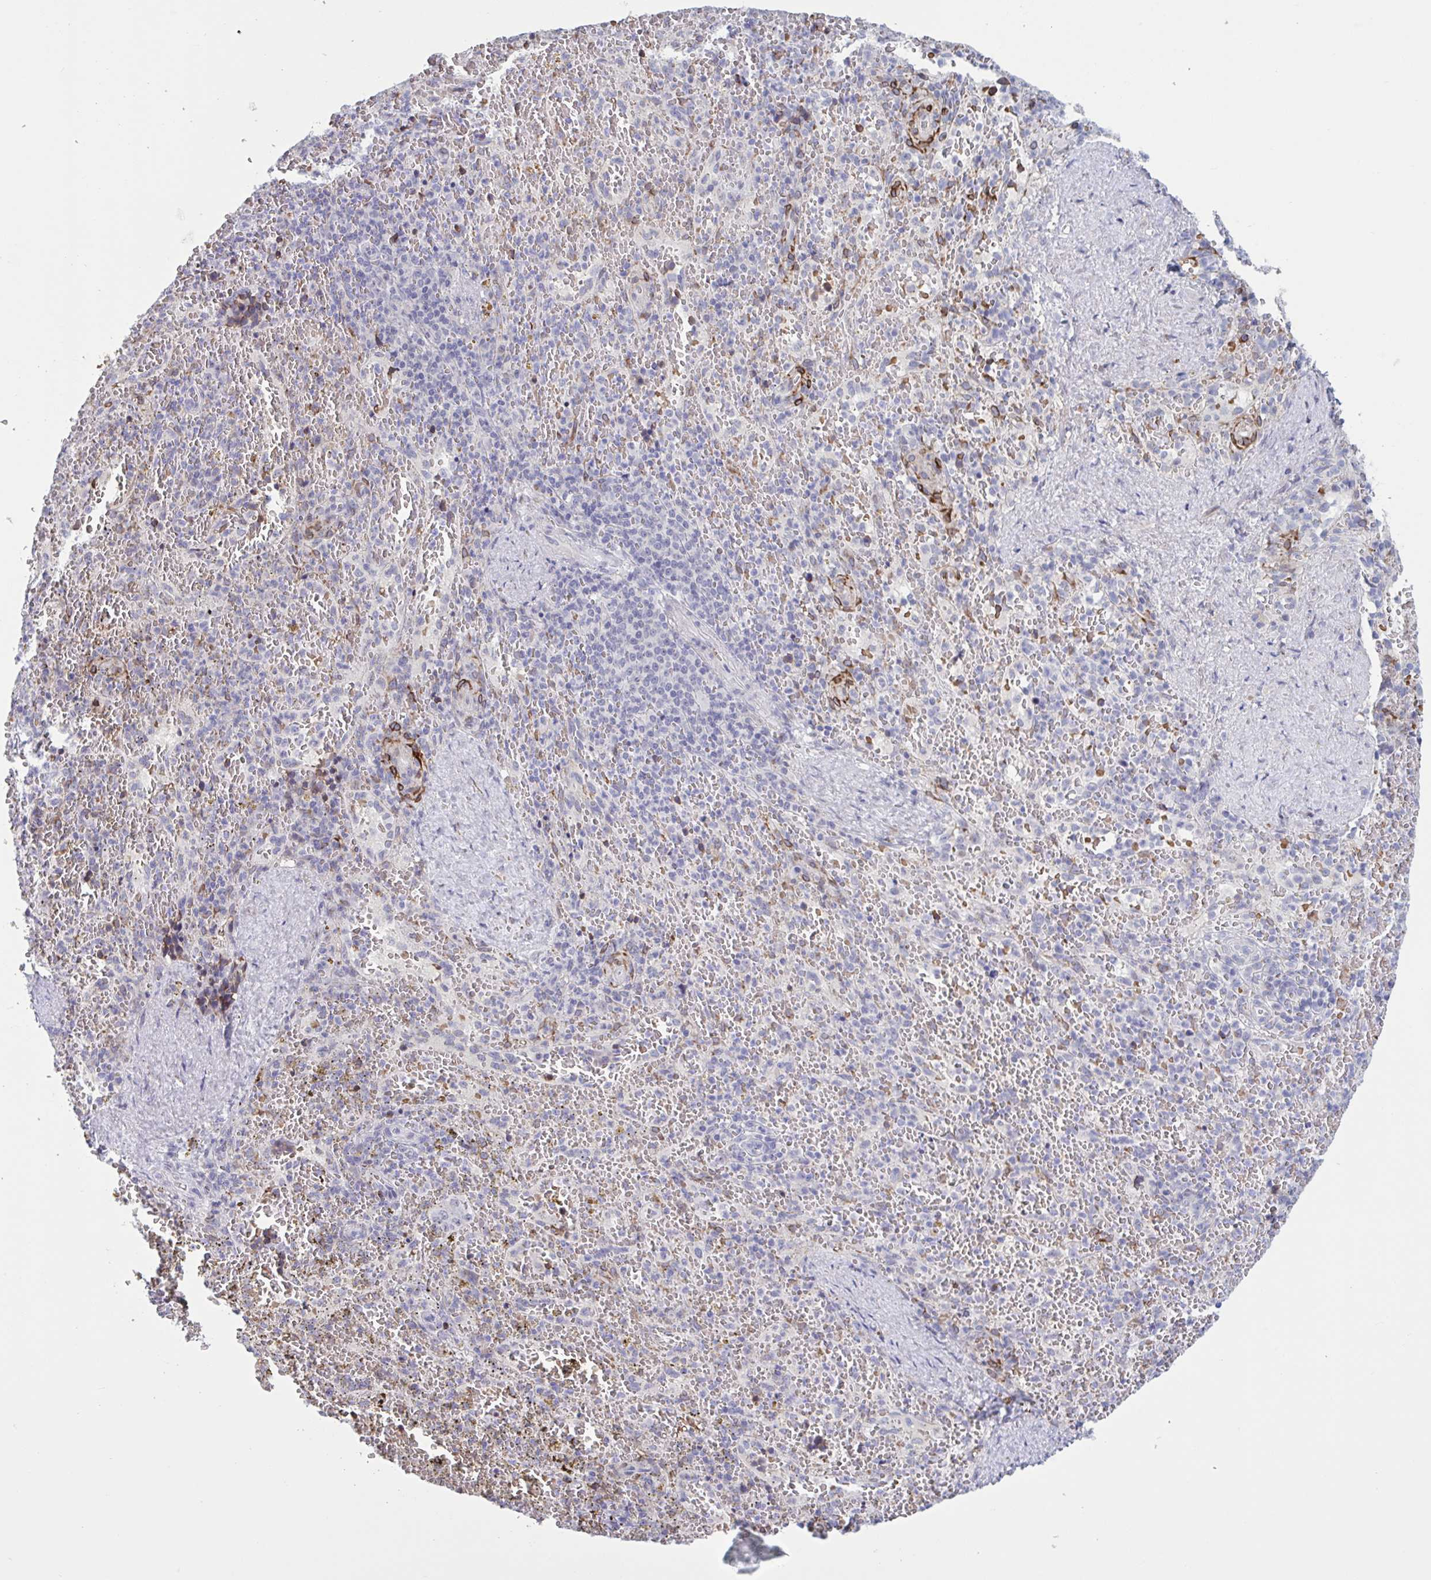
{"staining": {"intensity": "negative", "quantity": "none", "location": "none"}, "tissue": "spleen", "cell_type": "Cells in red pulp", "image_type": "normal", "snomed": [{"axis": "morphology", "description": "Normal tissue, NOS"}, {"axis": "topography", "description": "Spleen"}], "caption": "This image is of normal spleen stained with immunohistochemistry to label a protein in brown with the nuclei are counter-stained blue. There is no expression in cells in red pulp.", "gene": "HSD11B2", "patient": {"sex": "female", "age": 50}}